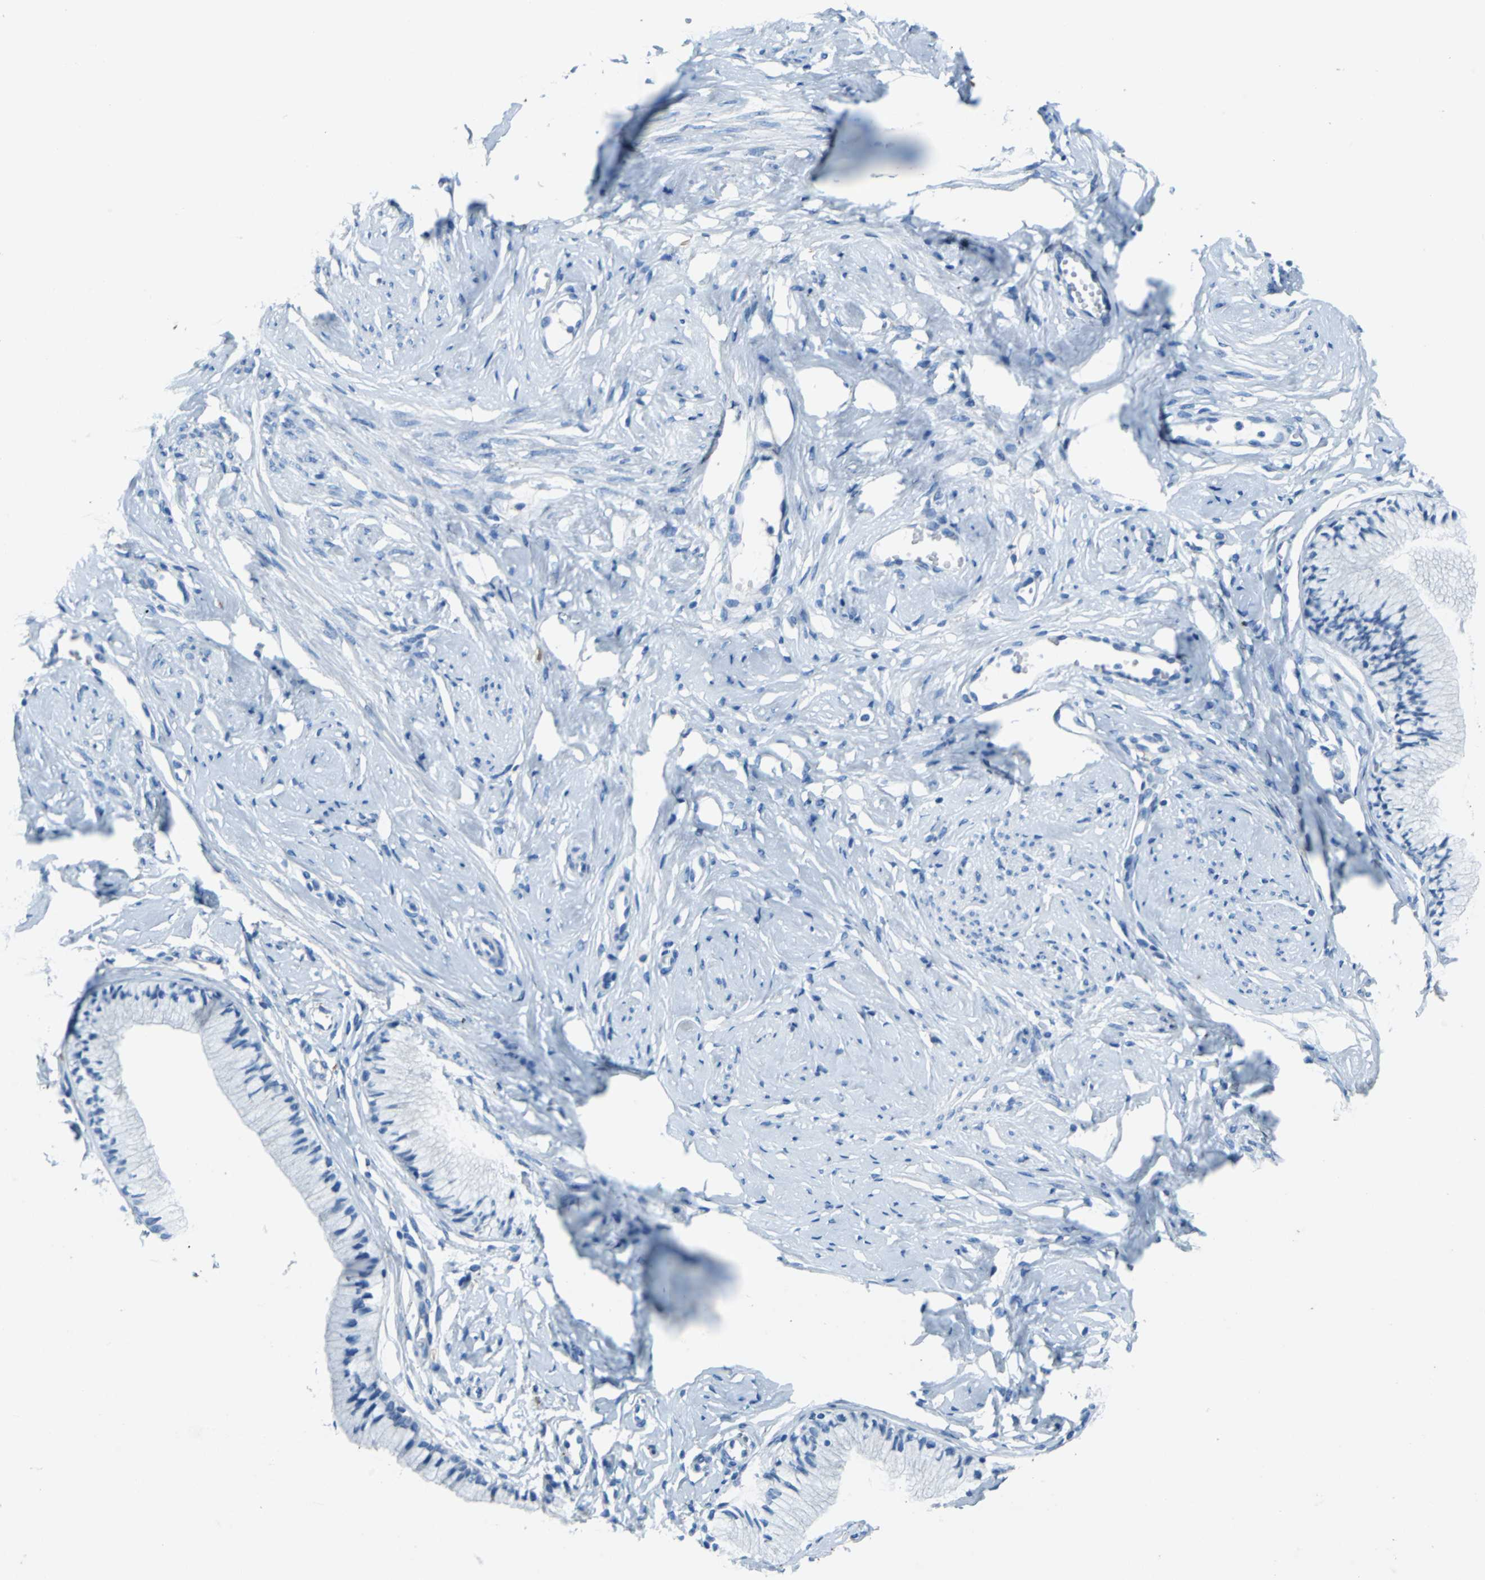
{"staining": {"intensity": "negative", "quantity": "none", "location": "none"}, "tissue": "cervix", "cell_type": "Glandular cells", "image_type": "normal", "snomed": [{"axis": "morphology", "description": "Normal tissue, NOS"}, {"axis": "topography", "description": "Cervix"}], "caption": "Glandular cells show no significant protein staining in benign cervix. (Immunohistochemistry, brightfield microscopy, high magnification).", "gene": "TEX264", "patient": {"sex": "female", "age": 46}}